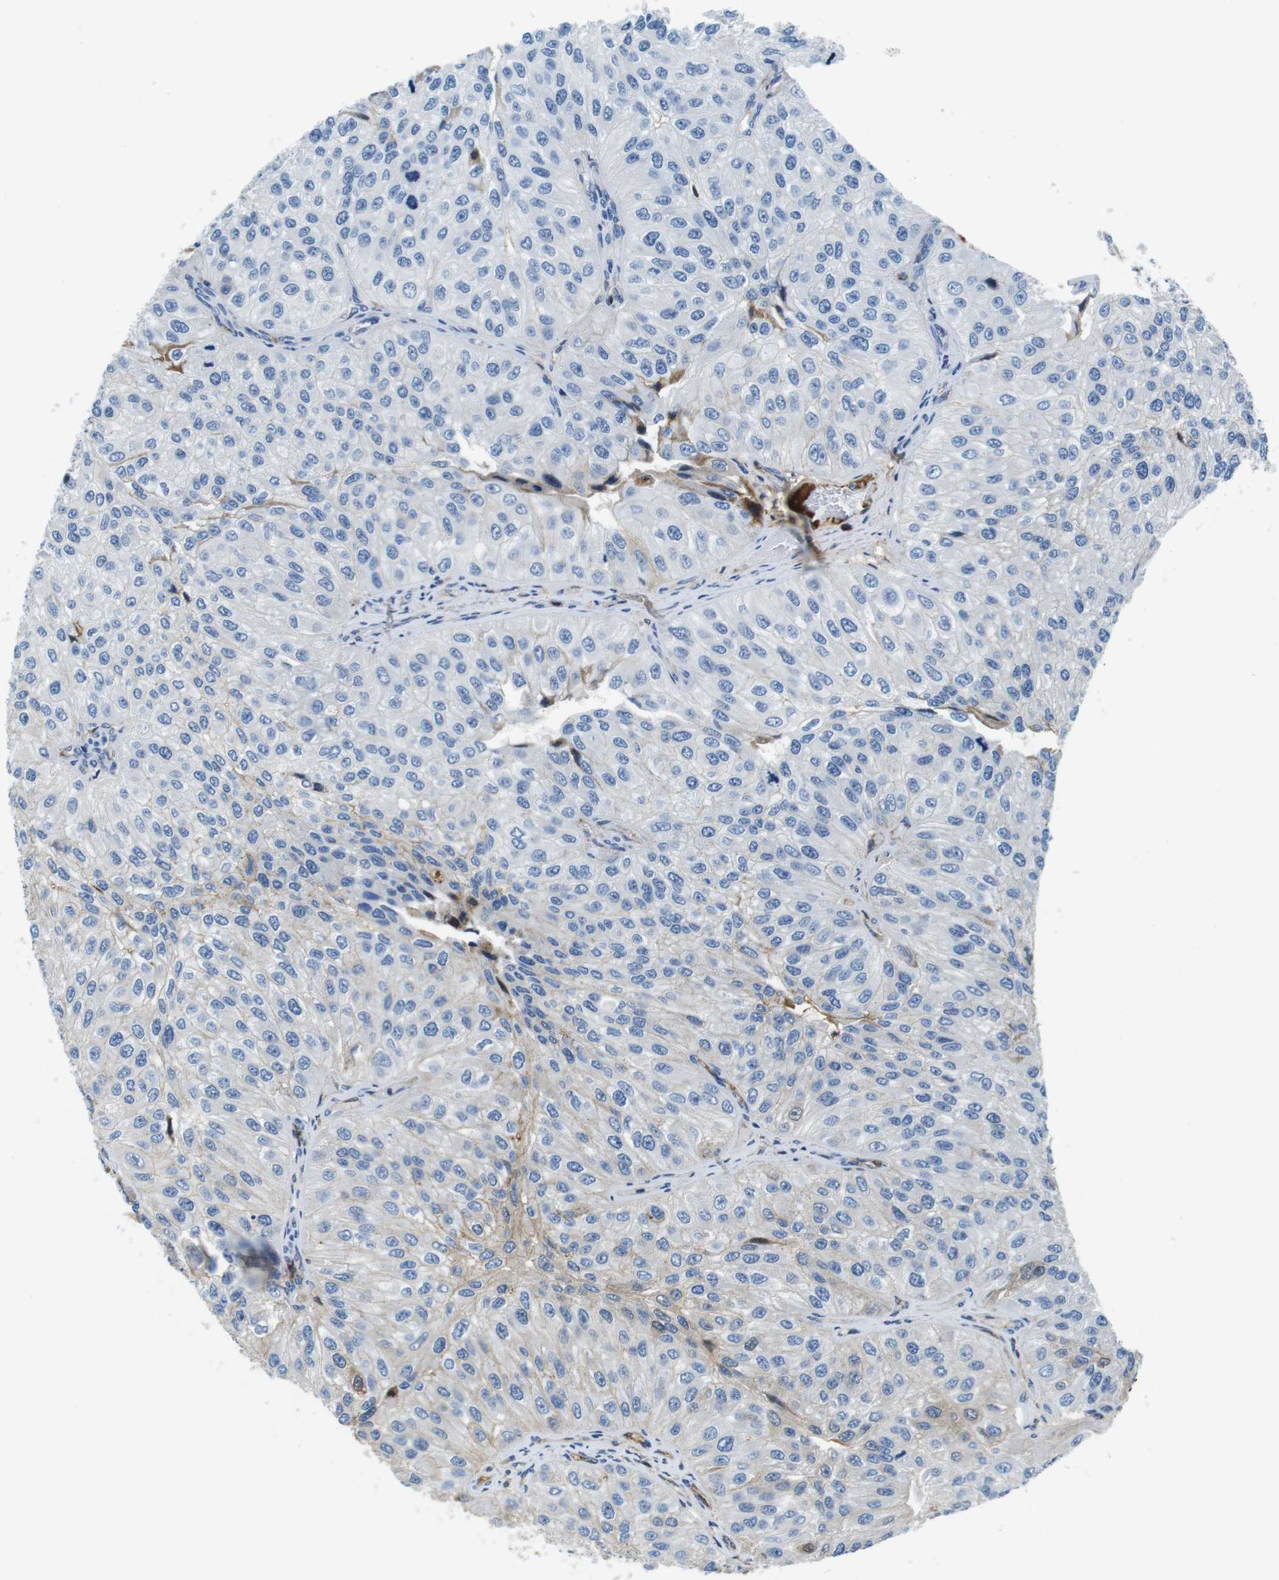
{"staining": {"intensity": "negative", "quantity": "none", "location": "none"}, "tissue": "urothelial cancer", "cell_type": "Tumor cells", "image_type": "cancer", "snomed": [{"axis": "morphology", "description": "Urothelial carcinoma, High grade"}, {"axis": "topography", "description": "Kidney"}, {"axis": "topography", "description": "Urinary bladder"}], "caption": "Immunohistochemistry (IHC) of human urothelial cancer displays no positivity in tumor cells. (Immunohistochemistry, brightfield microscopy, high magnification).", "gene": "IGKC", "patient": {"sex": "male", "age": 77}}